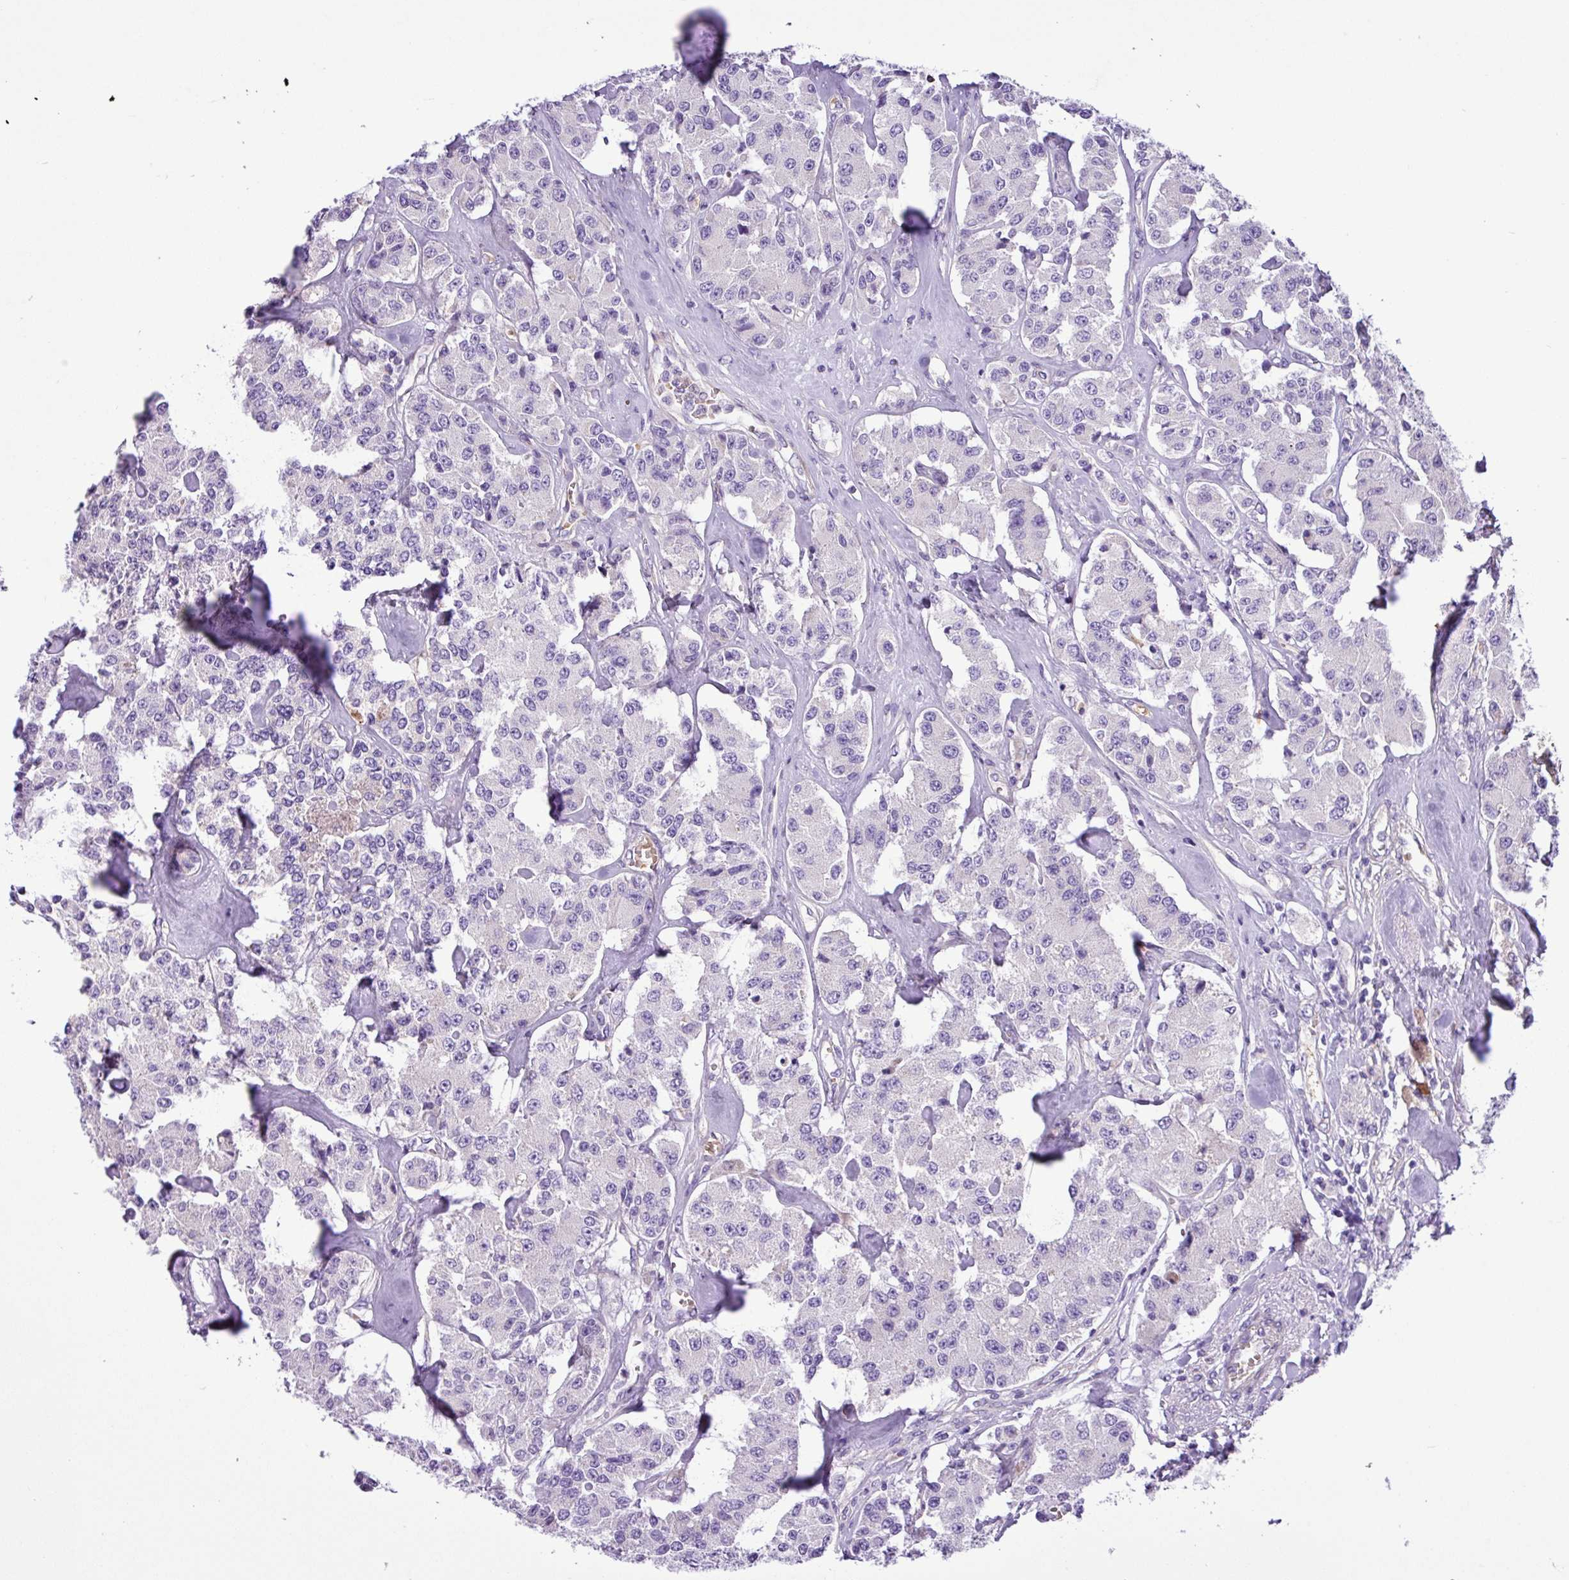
{"staining": {"intensity": "negative", "quantity": "none", "location": "none"}, "tissue": "carcinoid", "cell_type": "Tumor cells", "image_type": "cancer", "snomed": [{"axis": "morphology", "description": "Carcinoid, malignant, NOS"}, {"axis": "topography", "description": "Pancreas"}], "caption": "Malignant carcinoid was stained to show a protein in brown. There is no significant expression in tumor cells. (DAB immunohistochemistry (IHC), high magnification).", "gene": "C11orf91", "patient": {"sex": "male", "age": 41}}